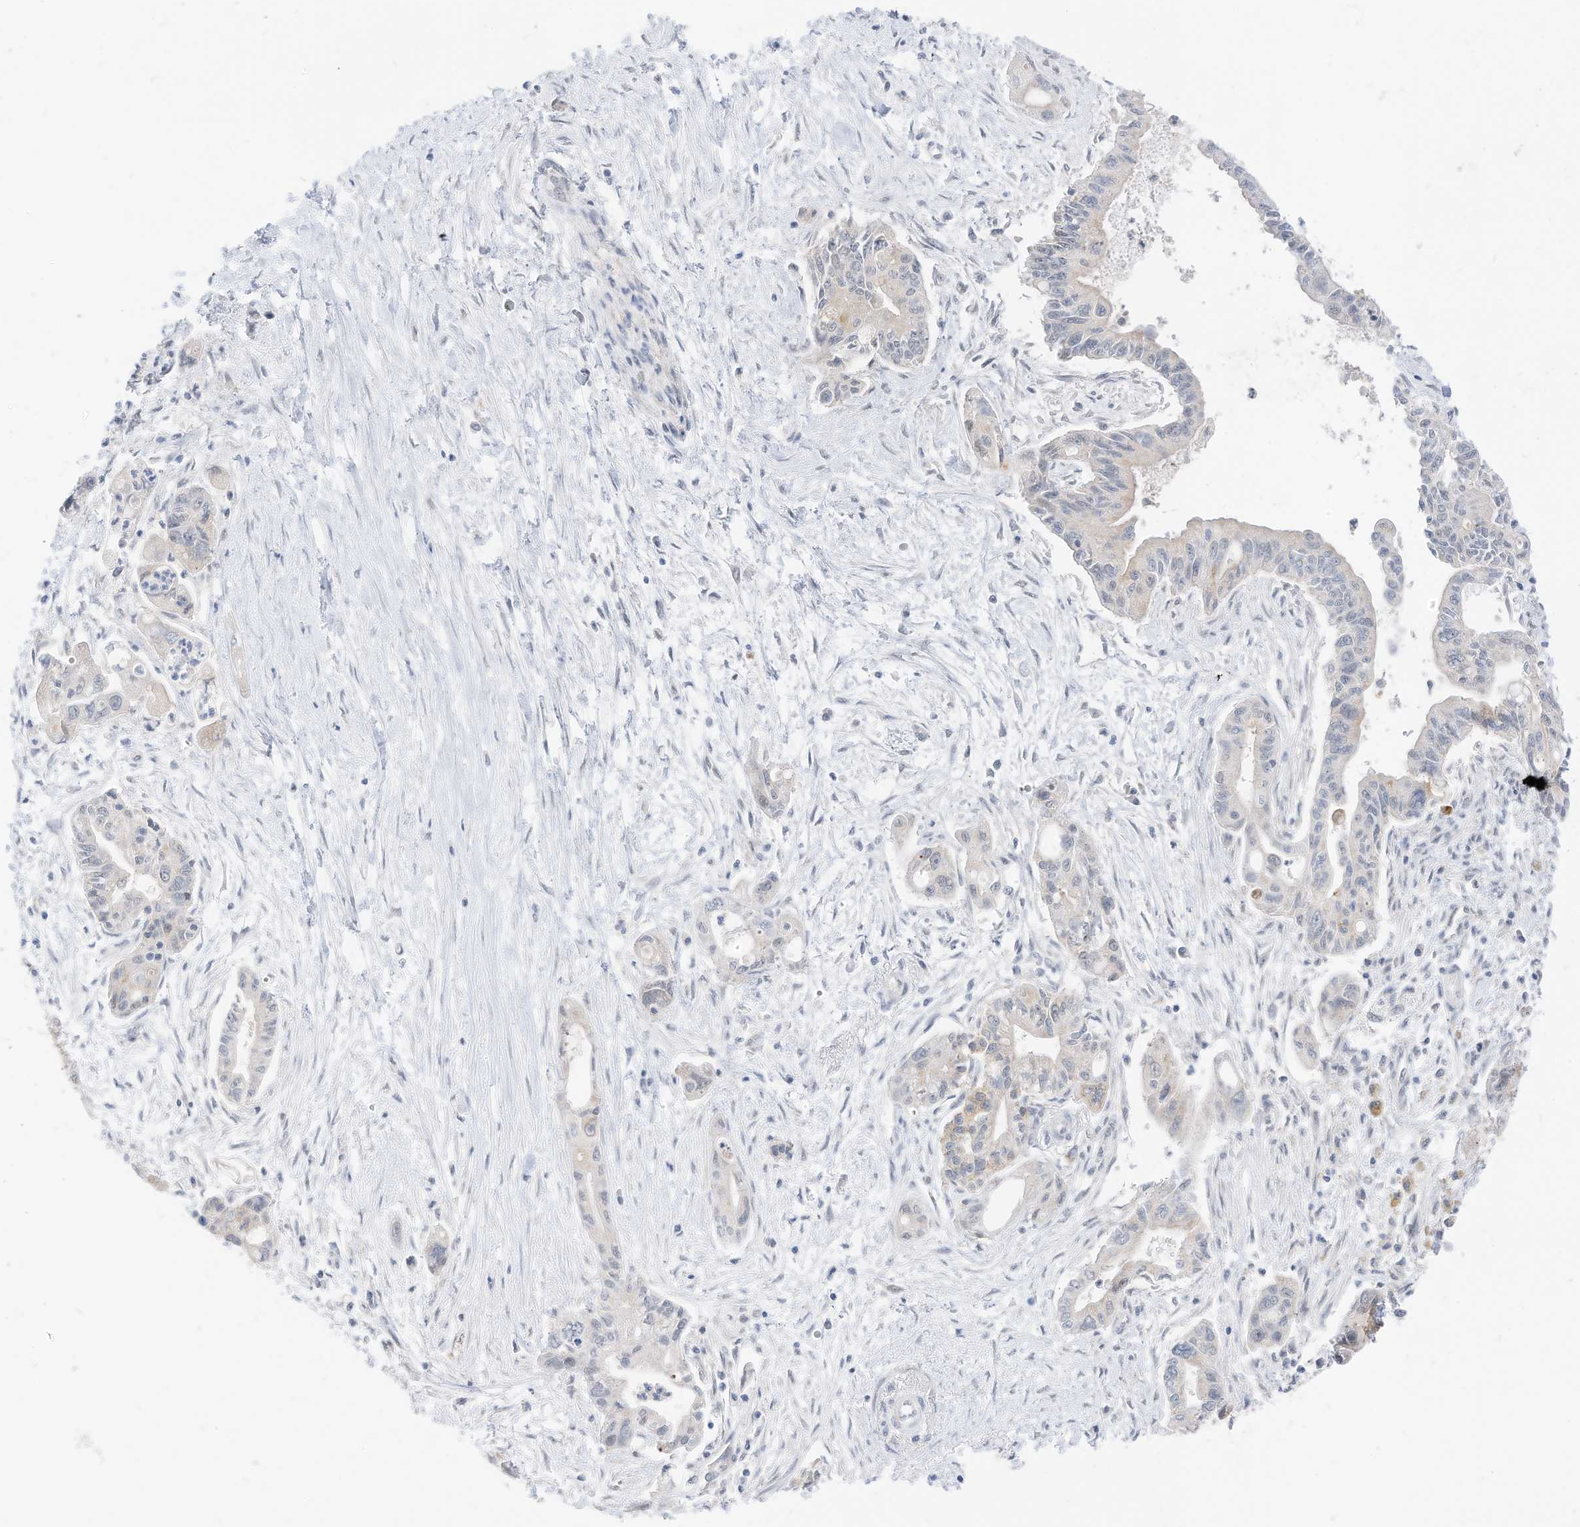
{"staining": {"intensity": "negative", "quantity": "none", "location": "none"}, "tissue": "pancreatic cancer", "cell_type": "Tumor cells", "image_type": "cancer", "snomed": [{"axis": "morphology", "description": "Adenocarcinoma, NOS"}, {"axis": "topography", "description": "Pancreas"}], "caption": "Immunohistochemistry of pancreatic adenocarcinoma displays no positivity in tumor cells. (DAB (3,3'-diaminobenzidine) immunohistochemistry, high magnification).", "gene": "MTUS2", "patient": {"sex": "male", "age": 70}}